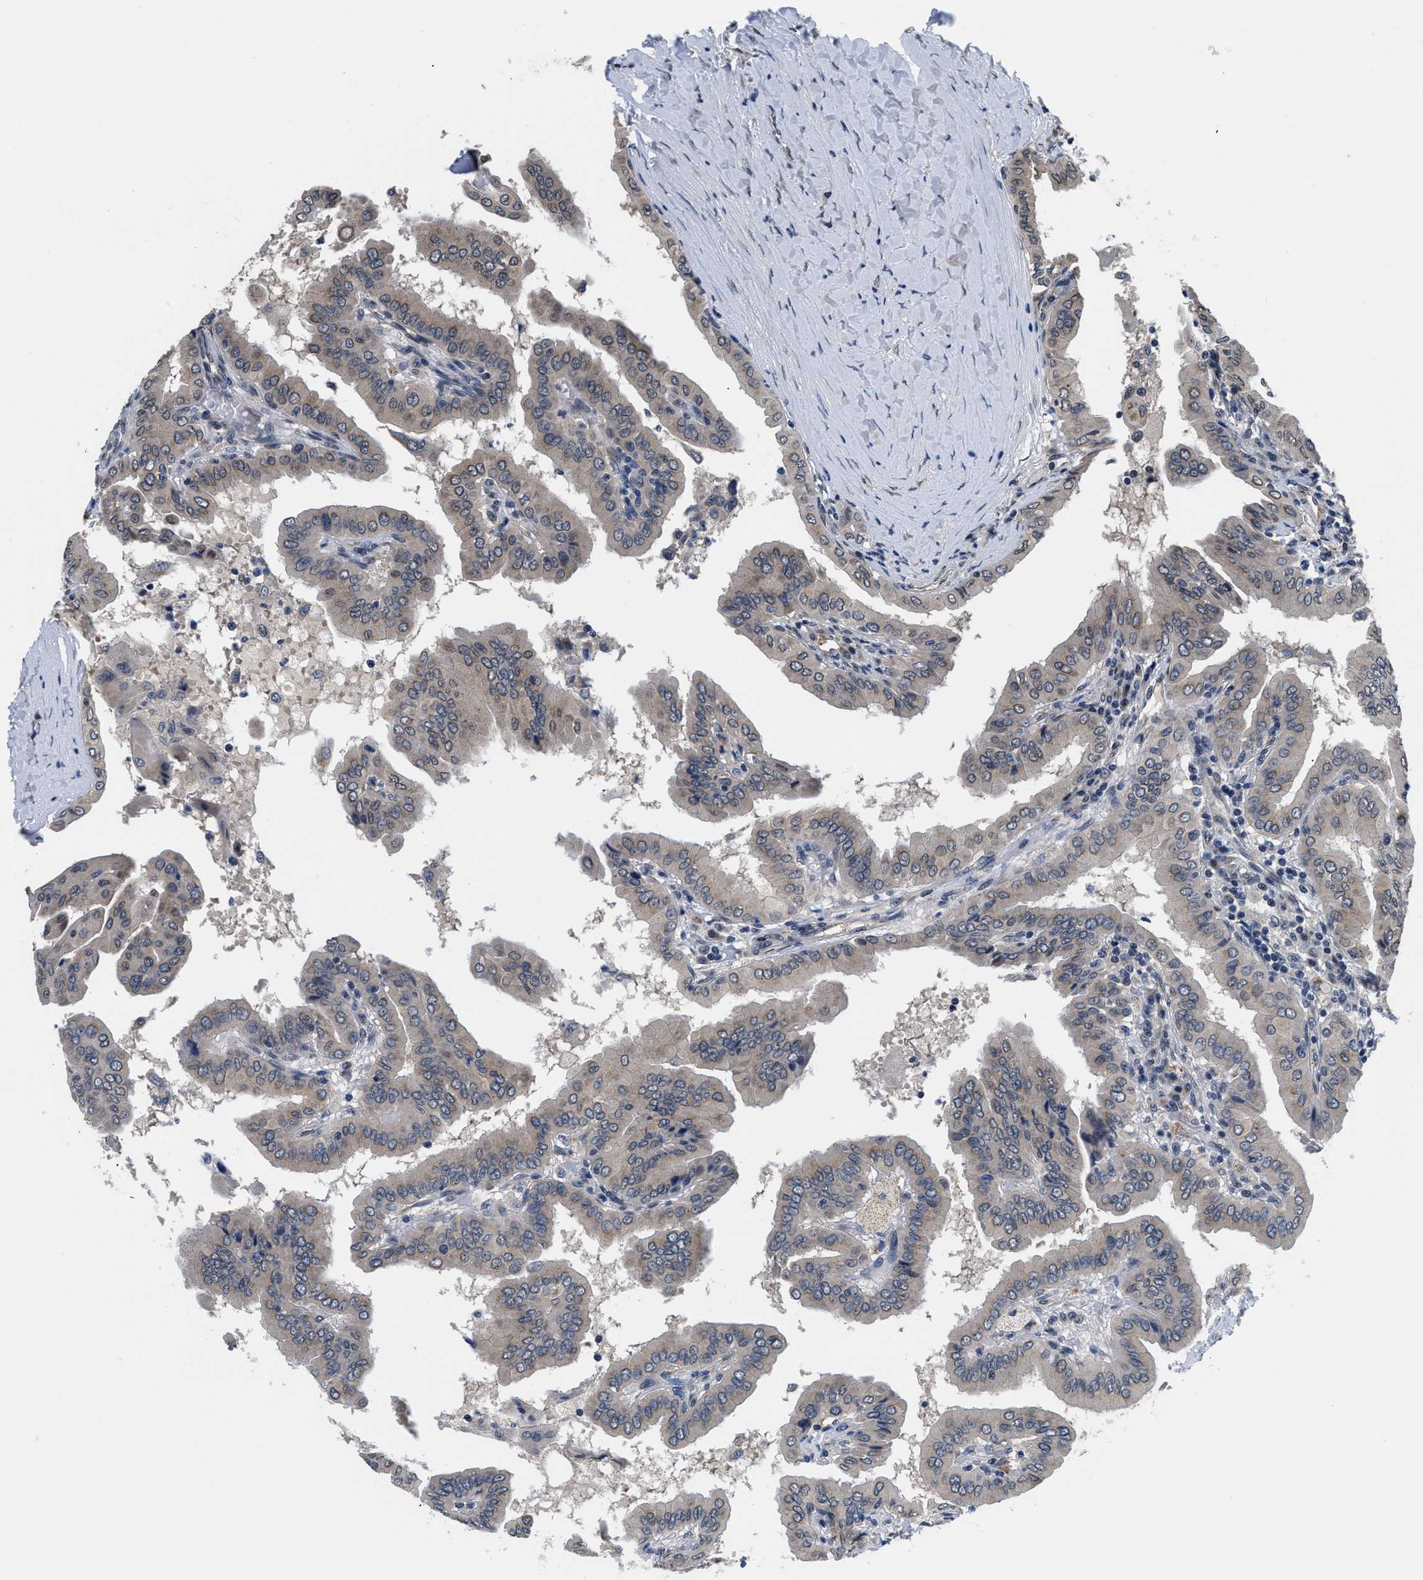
{"staining": {"intensity": "weak", "quantity": "<25%", "location": "cytoplasmic/membranous"}, "tissue": "thyroid cancer", "cell_type": "Tumor cells", "image_type": "cancer", "snomed": [{"axis": "morphology", "description": "Papillary adenocarcinoma, NOS"}, {"axis": "topography", "description": "Thyroid gland"}], "caption": "Immunohistochemistry photomicrograph of neoplastic tissue: papillary adenocarcinoma (thyroid) stained with DAB demonstrates no significant protein positivity in tumor cells.", "gene": "SNX10", "patient": {"sex": "male", "age": 33}}